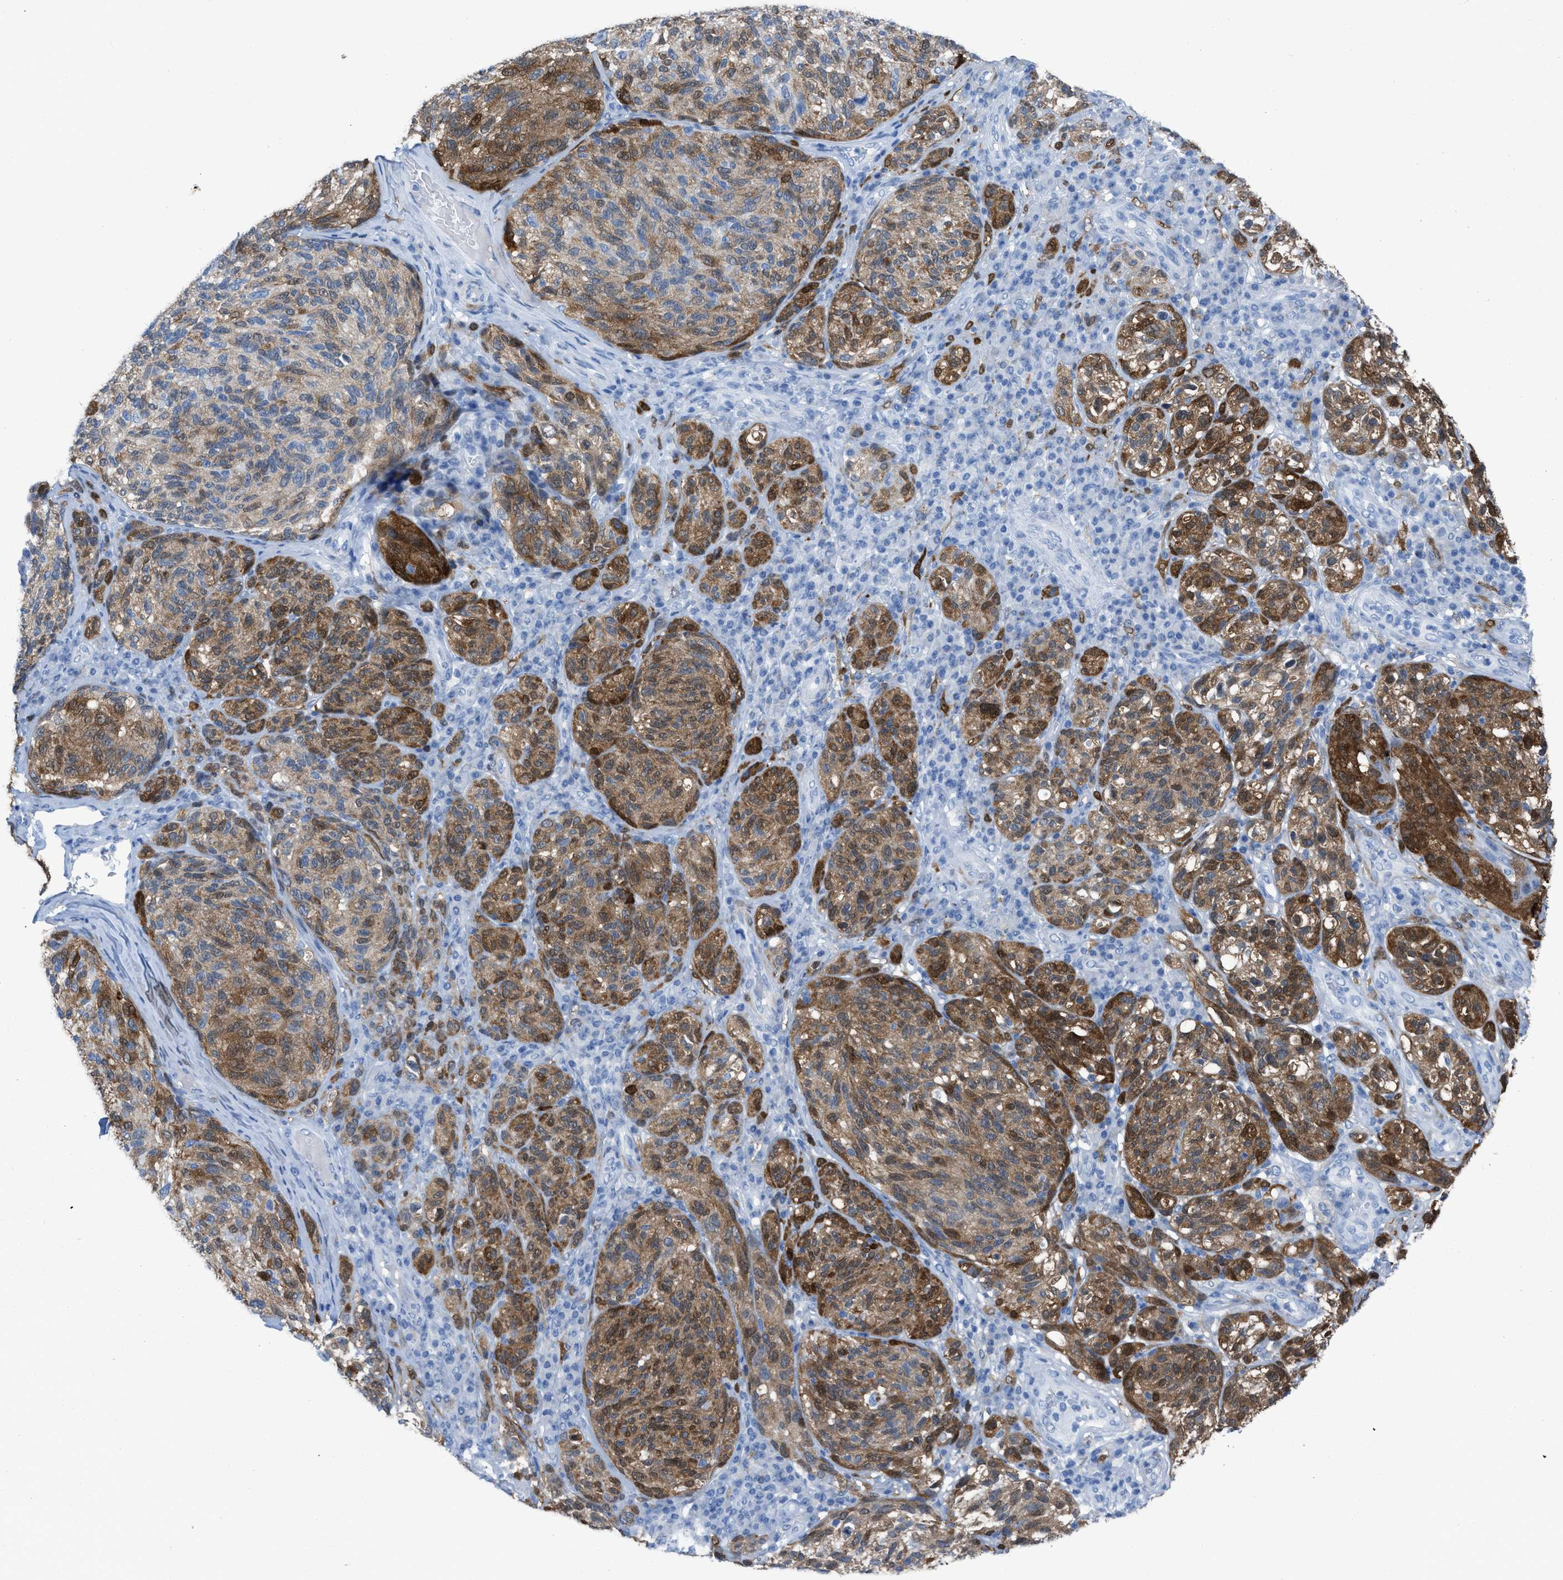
{"staining": {"intensity": "moderate", "quantity": ">75%", "location": "cytoplasmic/membranous"}, "tissue": "melanoma", "cell_type": "Tumor cells", "image_type": "cancer", "snomed": [{"axis": "morphology", "description": "Malignant melanoma, NOS"}, {"axis": "topography", "description": "Skin"}], "caption": "Malignant melanoma tissue exhibits moderate cytoplasmic/membranous staining in approximately >75% of tumor cells", "gene": "CDKN2A", "patient": {"sex": "female", "age": 73}}